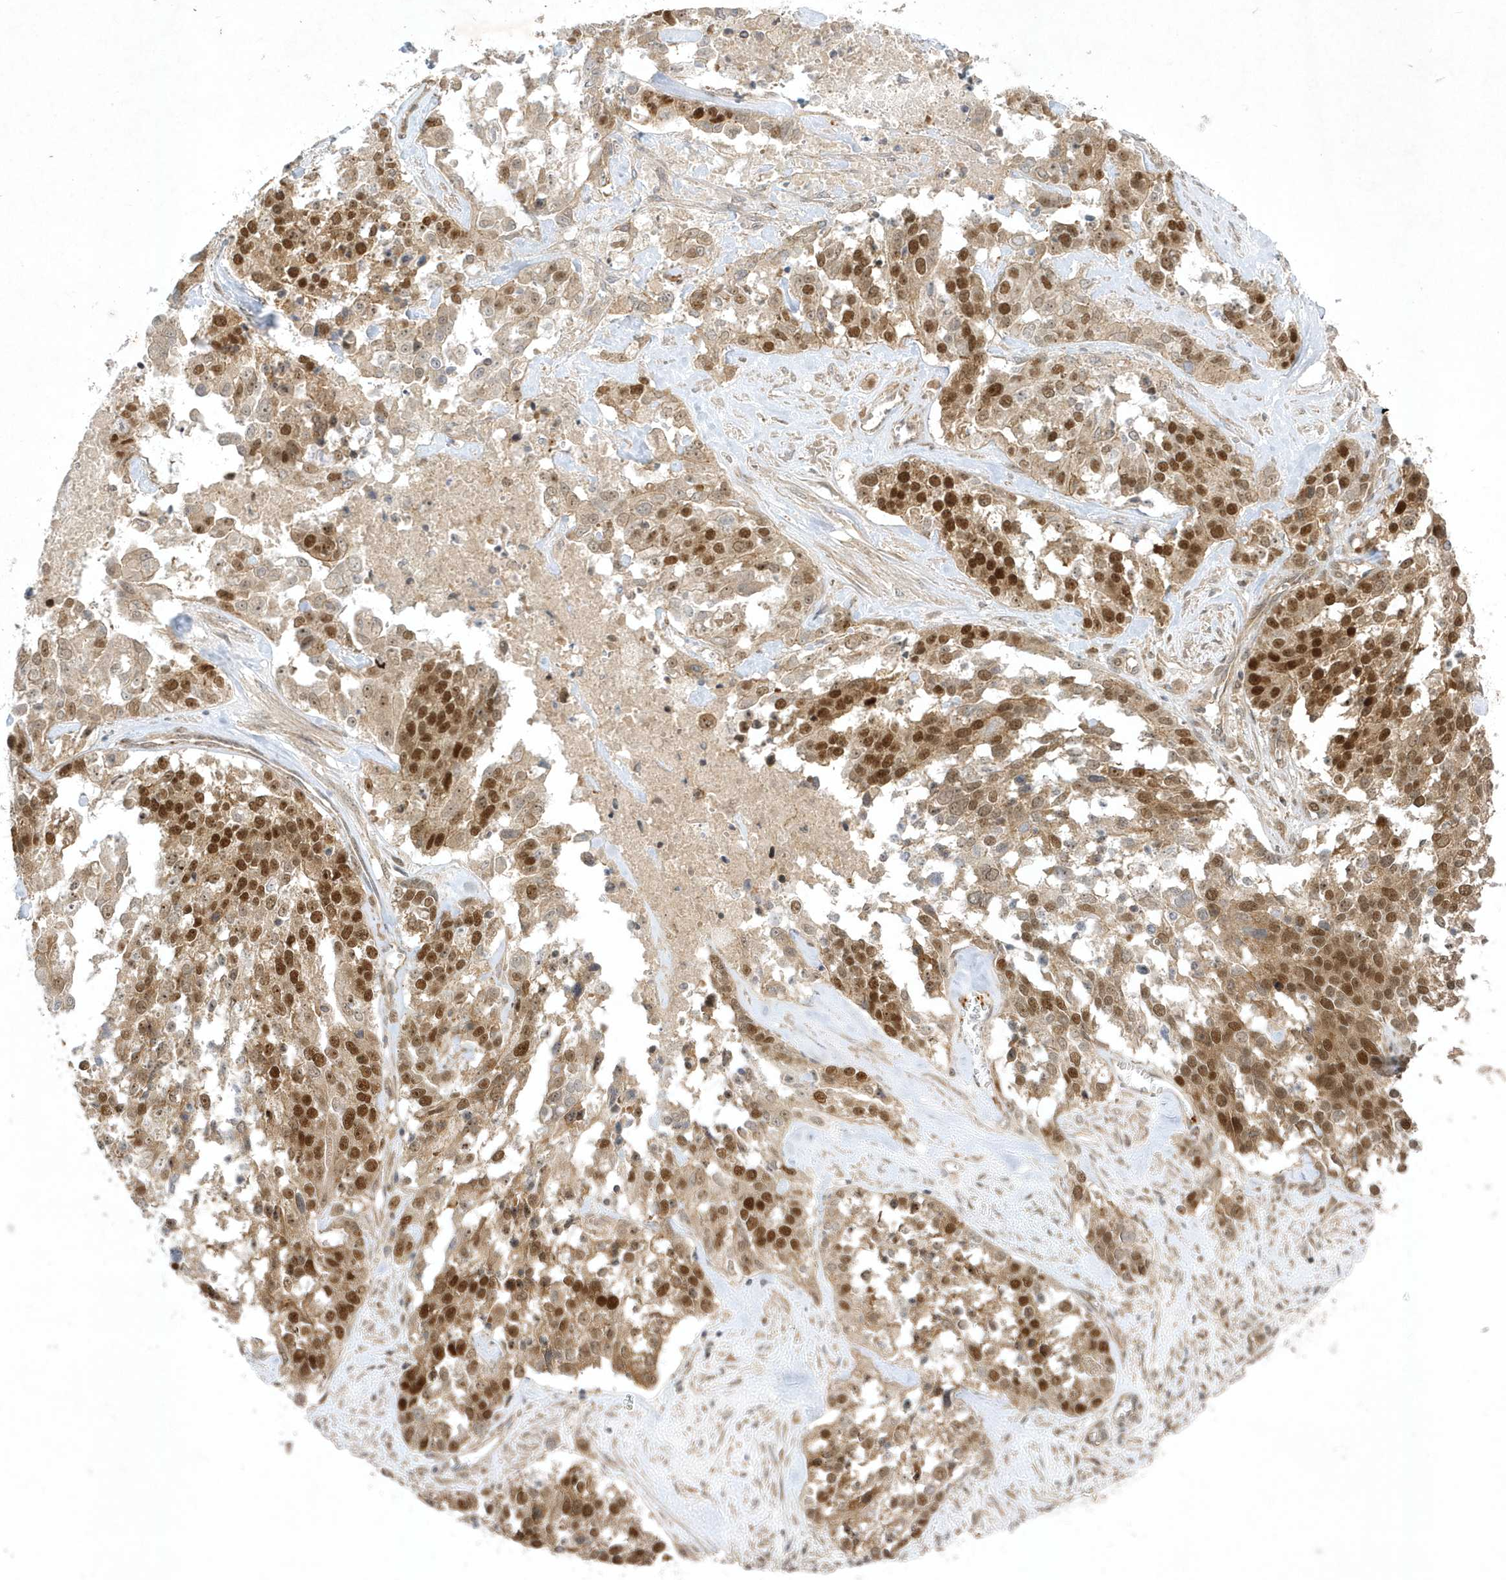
{"staining": {"intensity": "strong", "quantity": "25%-75%", "location": "cytoplasmic/membranous,nuclear"}, "tissue": "ovarian cancer", "cell_type": "Tumor cells", "image_type": "cancer", "snomed": [{"axis": "morphology", "description": "Cystadenocarcinoma, serous, NOS"}, {"axis": "topography", "description": "Ovary"}], "caption": "Ovarian serous cystadenocarcinoma tissue reveals strong cytoplasmic/membranous and nuclear staining in about 25%-75% of tumor cells, visualized by immunohistochemistry. (brown staining indicates protein expression, while blue staining denotes nuclei).", "gene": "NAF1", "patient": {"sex": "female", "age": 44}}